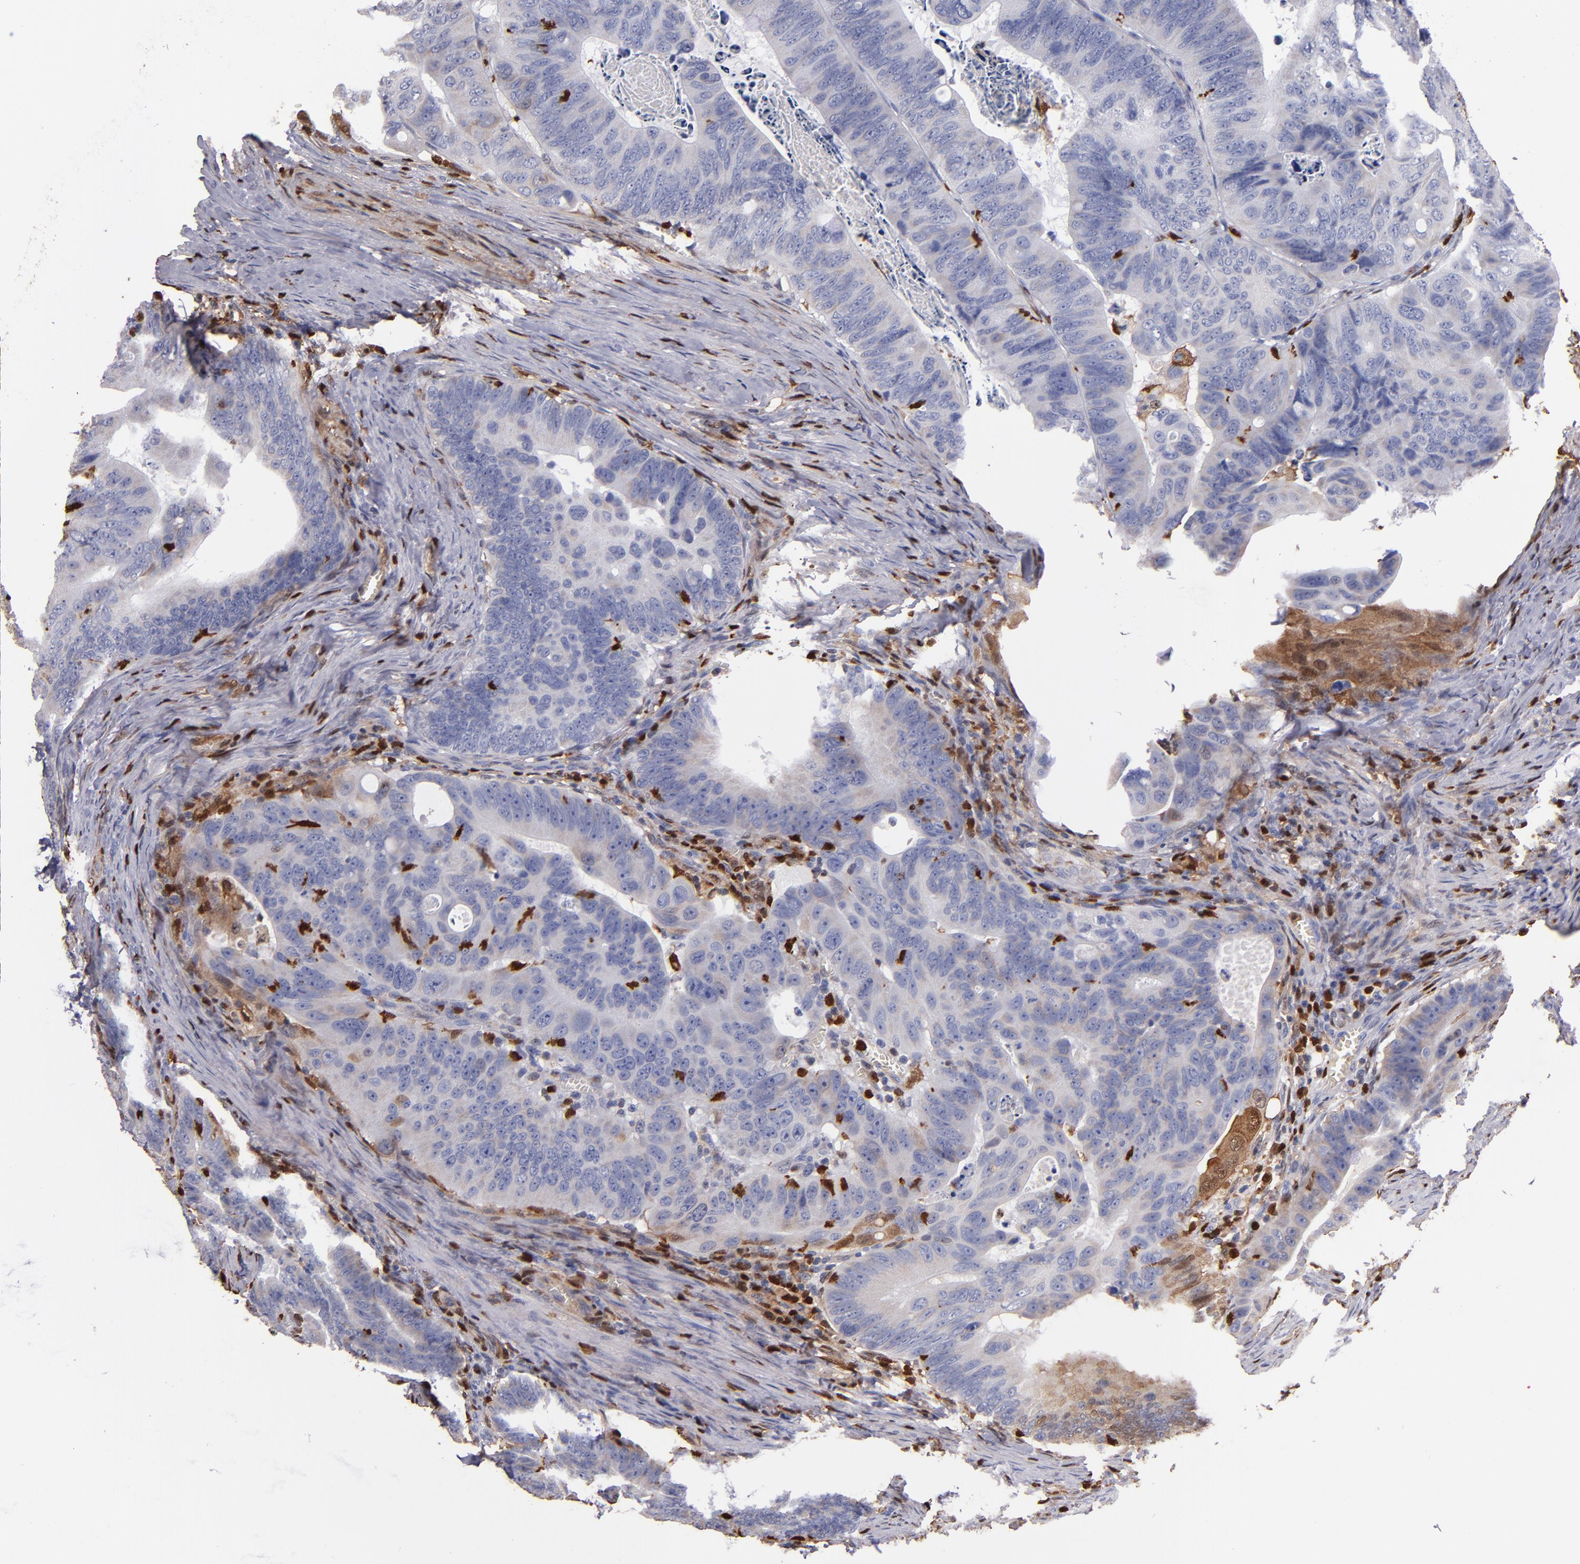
{"staining": {"intensity": "weak", "quantity": "<25%", "location": "cytoplasmic/membranous,nuclear"}, "tissue": "colorectal cancer", "cell_type": "Tumor cells", "image_type": "cancer", "snomed": [{"axis": "morphology", "description": "Adenocarcinoma, NOS"}, {"axis": "topography", "description": "Colon"}], "caption": "Immunohistochemistry (IHC) photomicrograph of neoplastic tissue: colorectal cancer (adenocarcinoma) stained with DAB (3,3'-diaminobenzidine) shows no significant protein staining in tumor cells. (DAB (3,3'-diaminobenzidine) immunohistochemistry visualized using brightfield microscopy, high magnification).", "gene": "S100A4", "patient": {"sex": "female", "age": 55}}